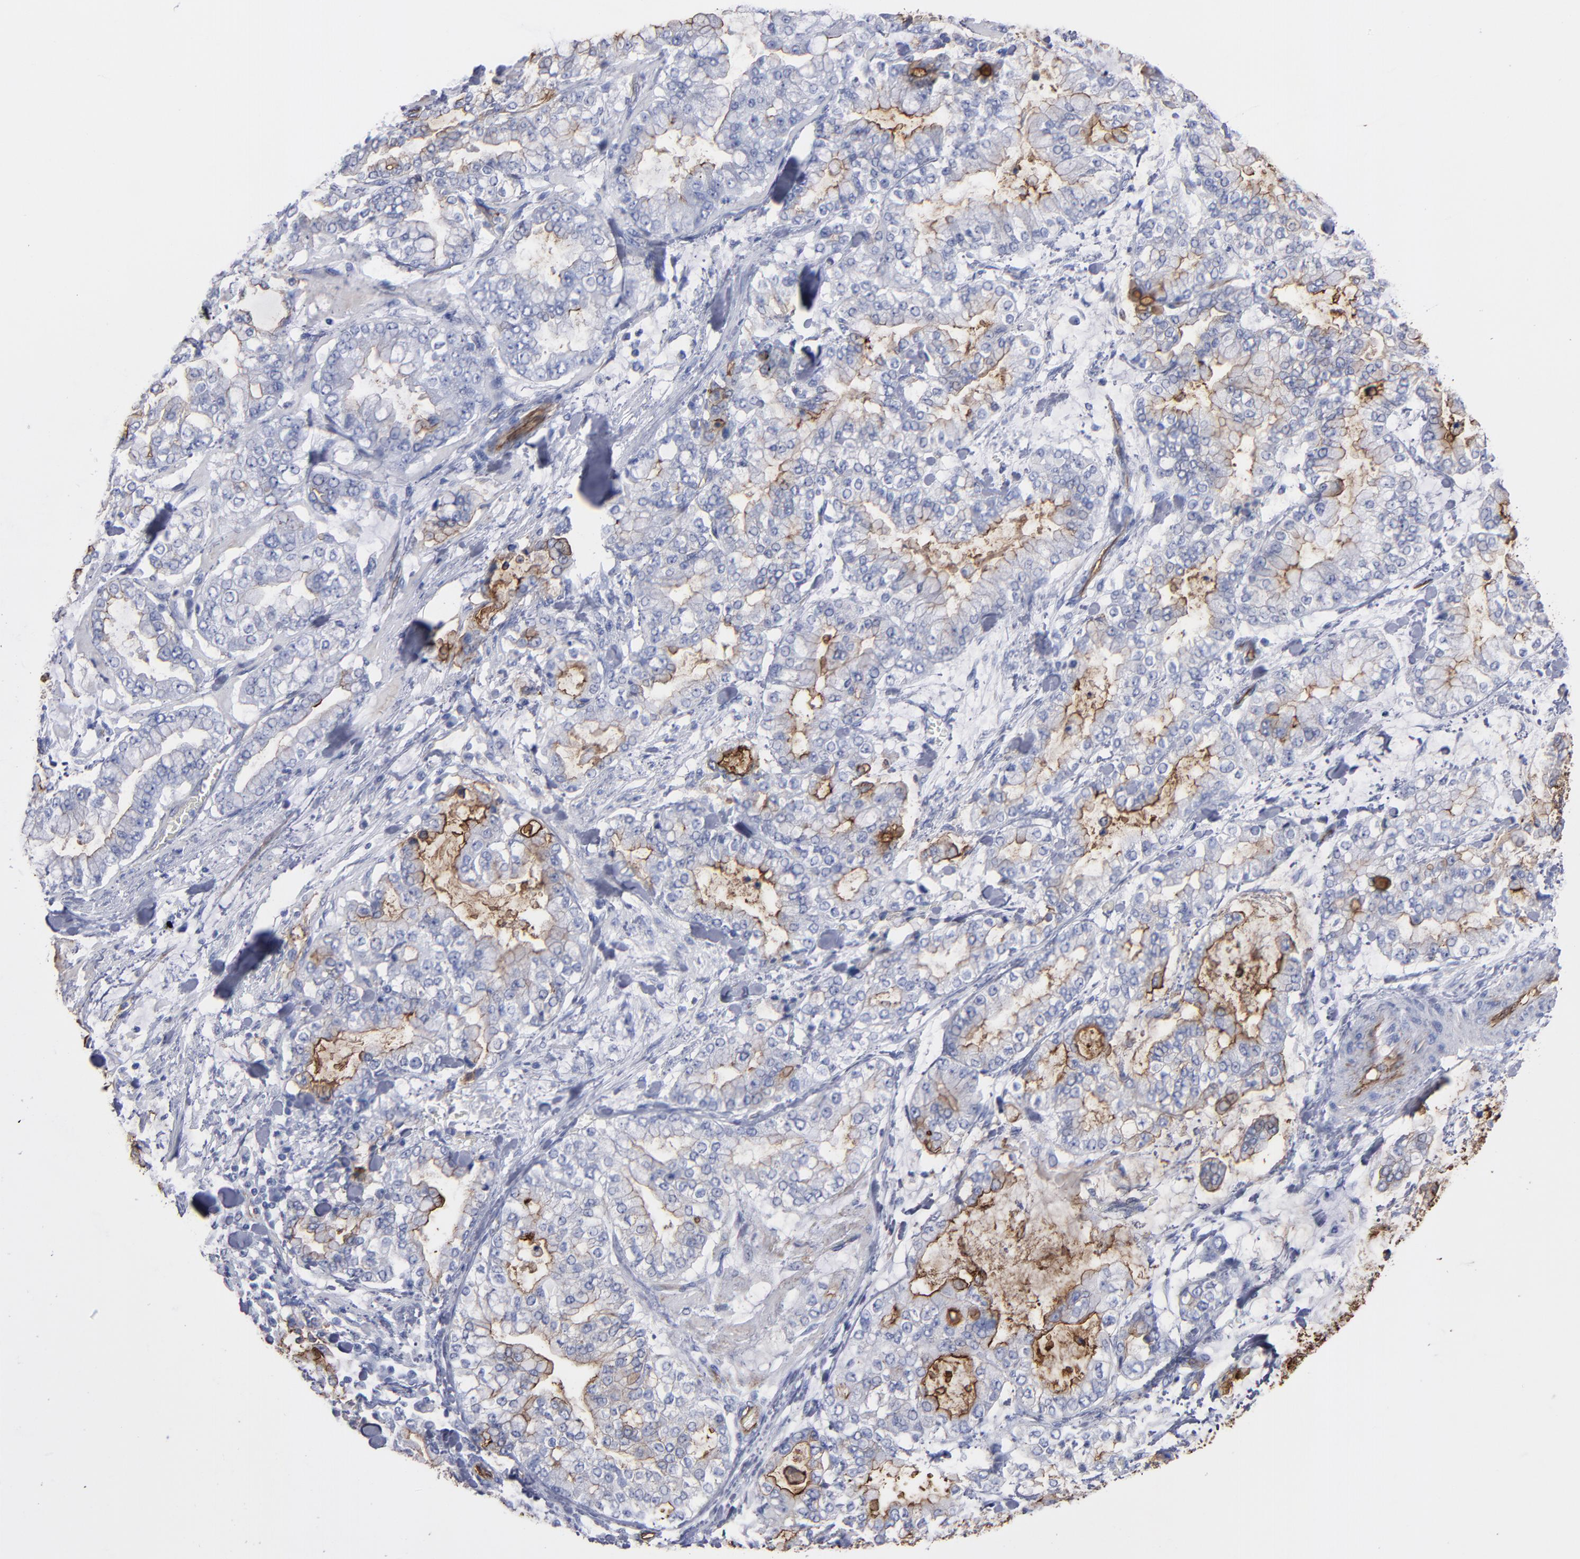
{"staining": {"intensity": "weak", "quantity": "<25%", "location": "cytoplasmic/membranous"}, "tissue": "stomach cancer", "cell_type": "Tumor cells", "image_type": "cancer", "snomed": [{"axis": "morphology", "description": "Normal tissue, NOS"}, {"axis": "morphology", "description": "Adenocarcinoma, NOS"}, {"axis": "topography", "description": "Stomach, upper"}, {"axis": "topography", "description": "Stomach"}], "caption": "Histopathology image shows no significant protein staining in tumor cells of stomach cancer (adenocarcinoma).", "gene": "TM4SF1", "patient": {"sex": "male", "age": 76}}